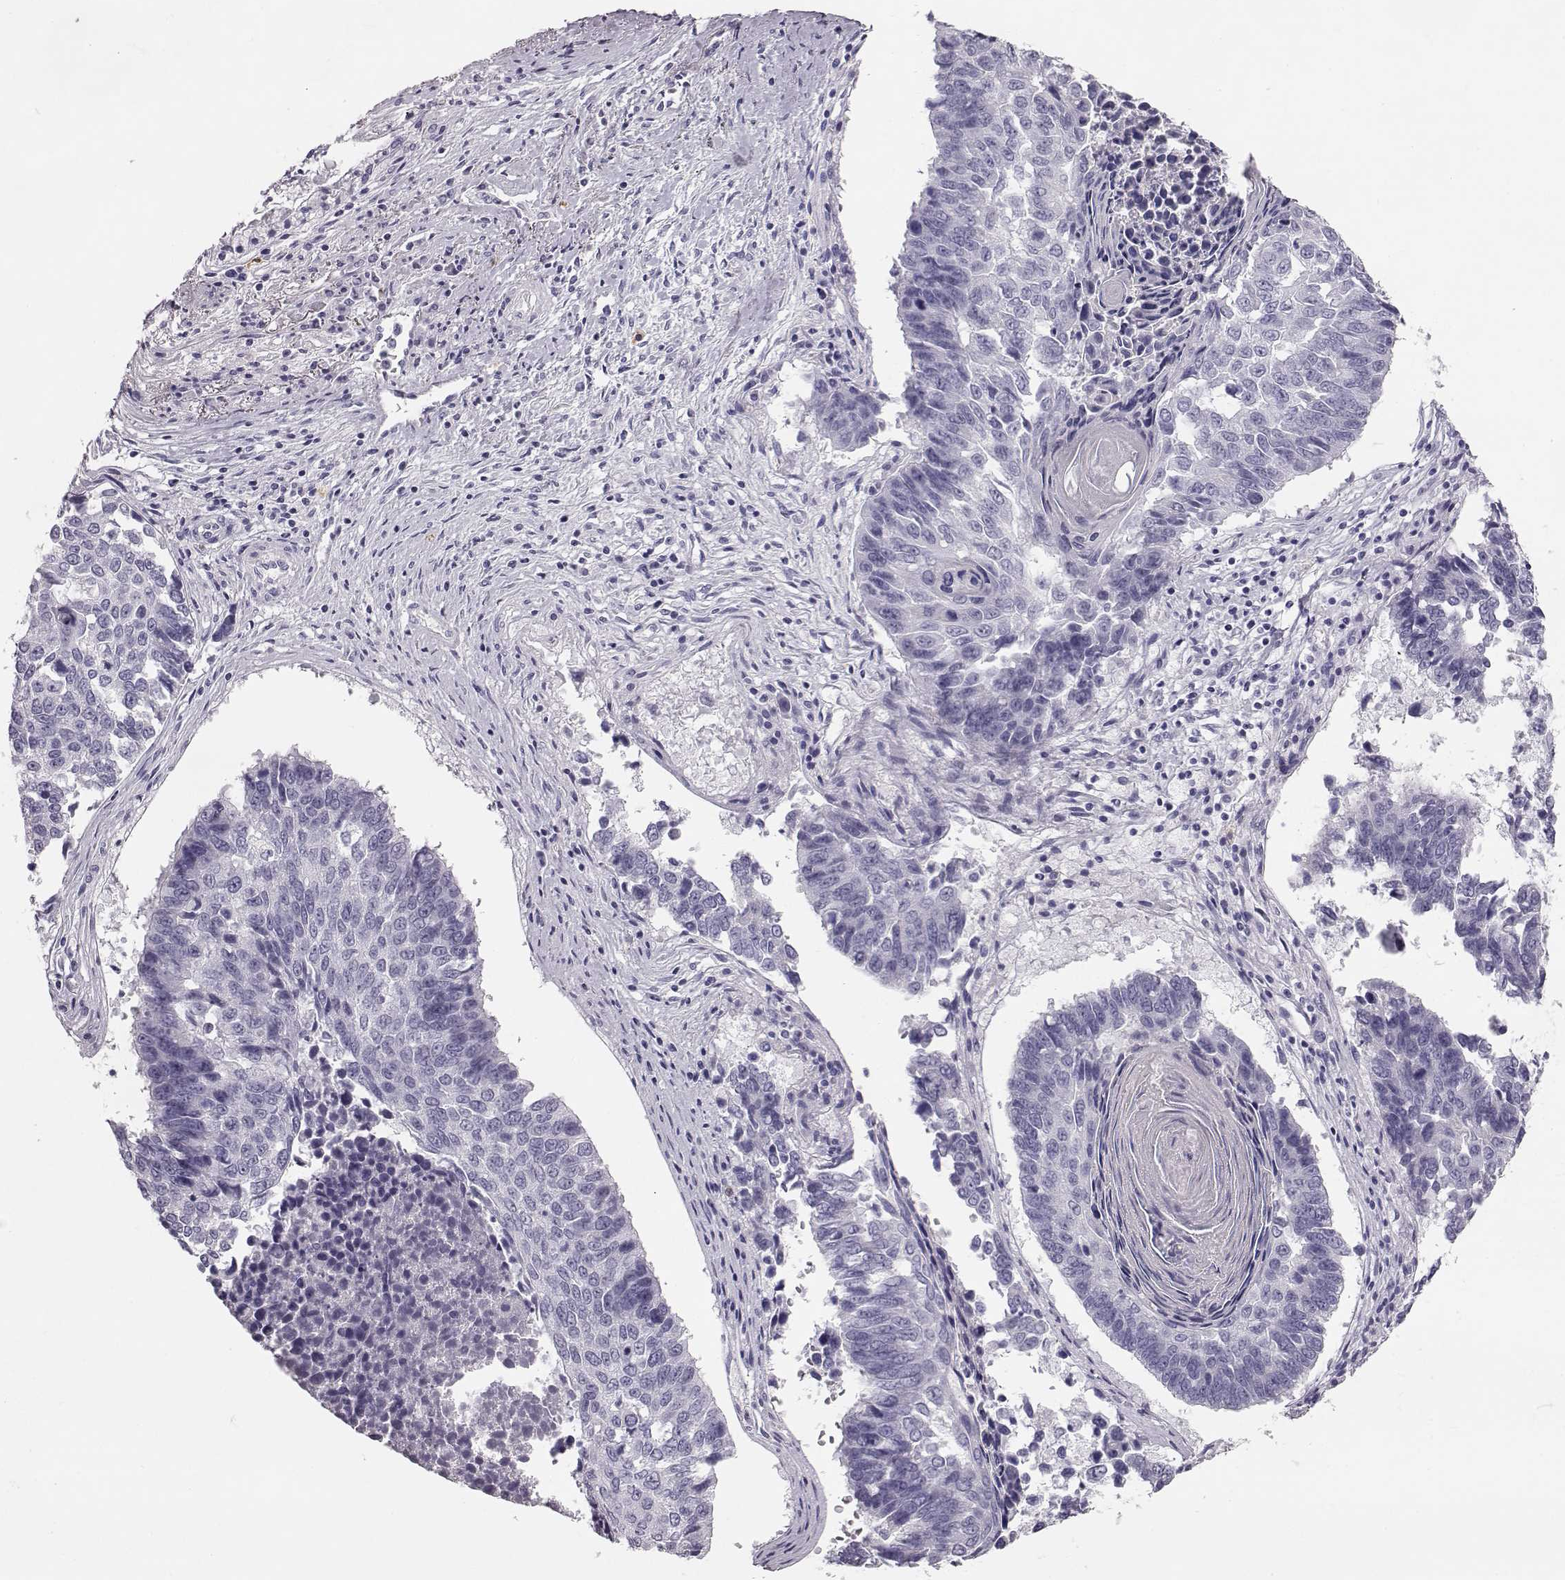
{"staining": {"intensity": "negative", "quantity": "none", "location": "none"}, "tissue": "lung cancer", "cell_type": "Tumor cells", "image_type": "cancer", "snomed": [{"axis": "morphology", "description": "Squamous cell carcinoma, NOS"}, {"axis": "topography", "description": "Lung"}], "caption": "Immunohistochemistry (IHC) micrograph of neoplastic tissue: lung cancer stained with DAB (3,3'-diaminobenzidine) reveals no significant protein staining in tumor cells. (Stains: DAB immunohistochemistry with hematoxylin counter stain, Microscopy: brightfield microscopy at high magnification).", "gene": "NPTXR", "patient": {"sex": "male", "age": 73}}